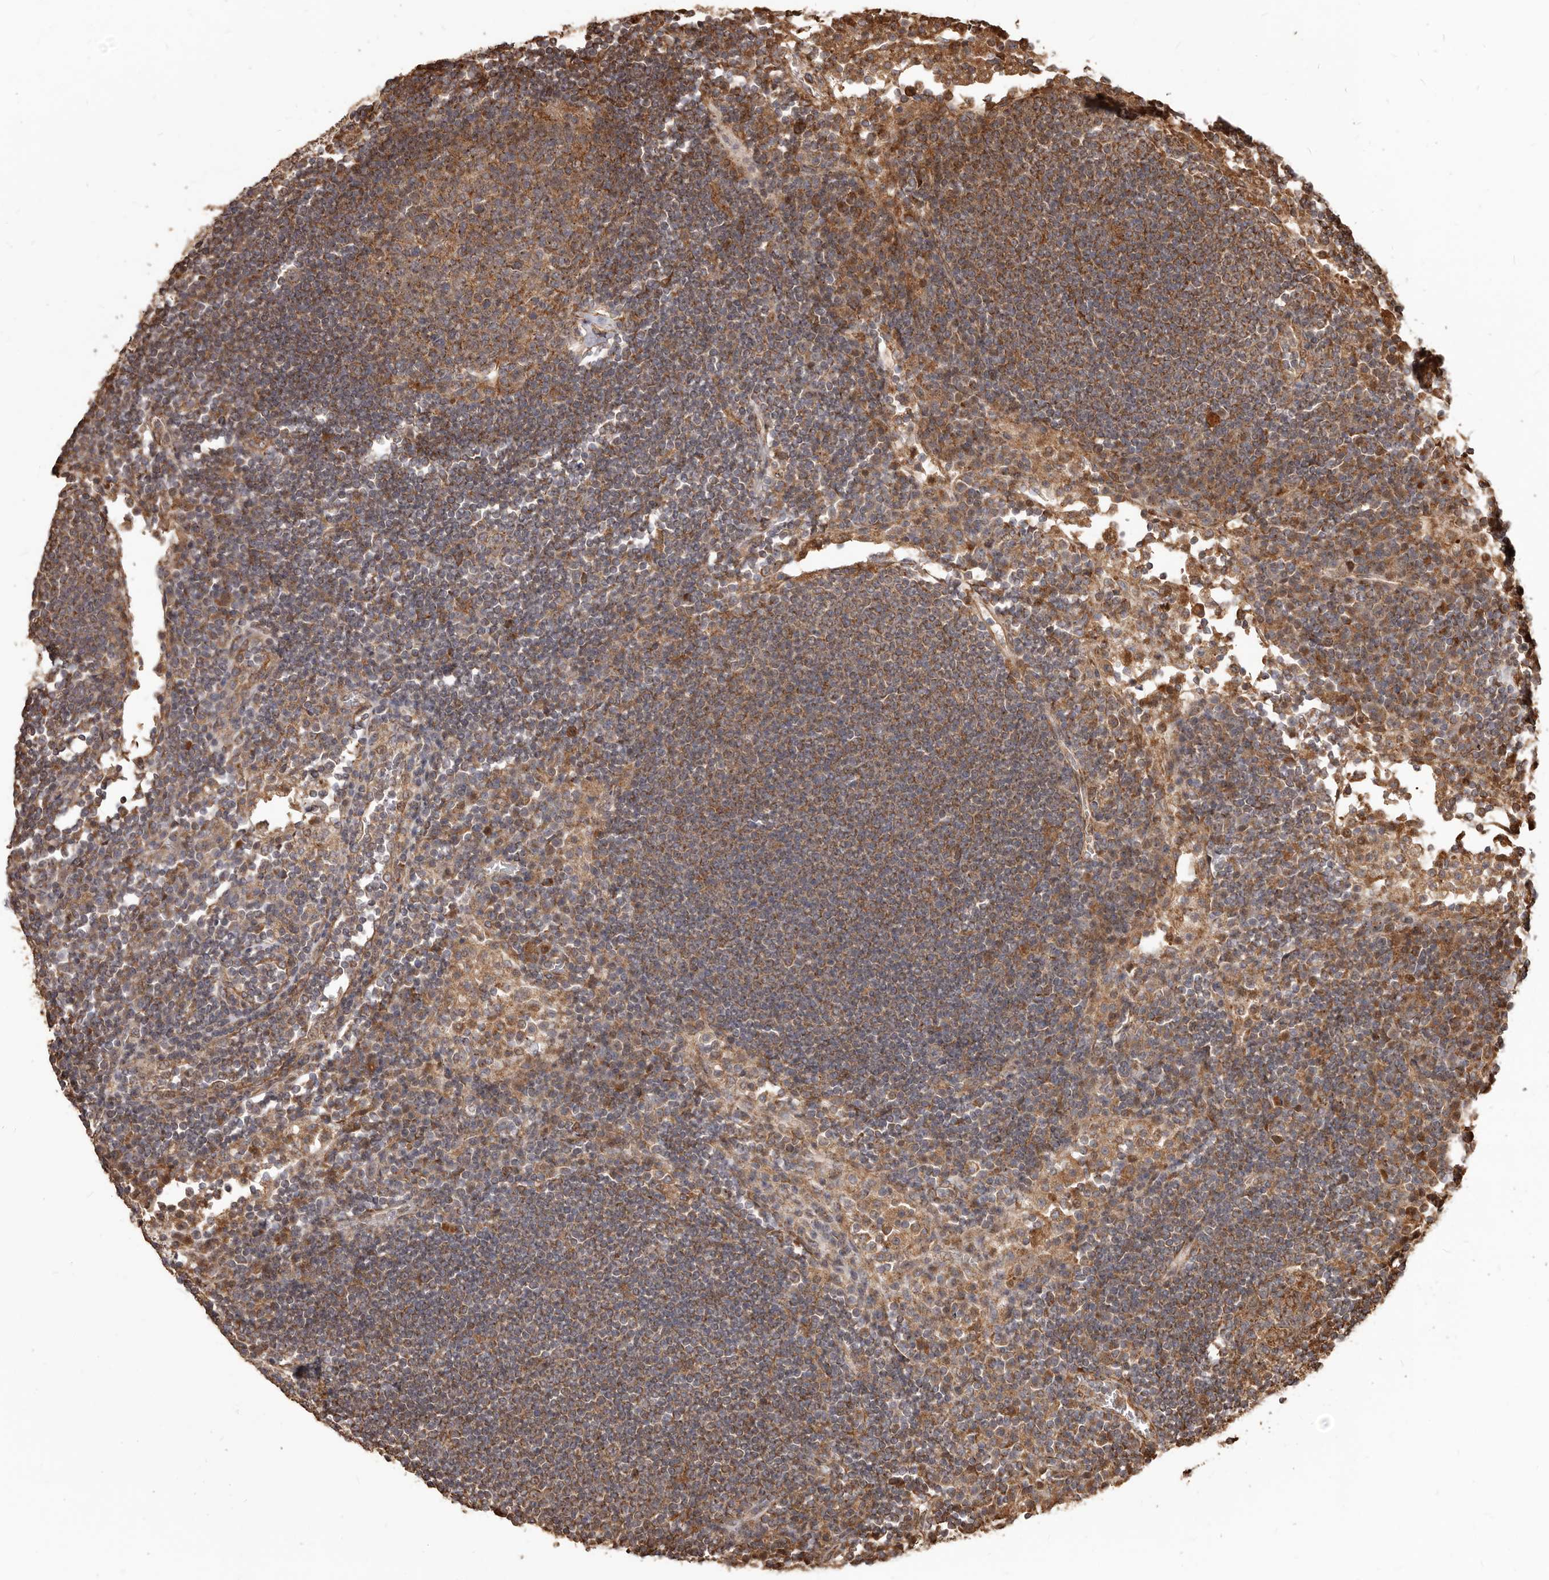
{"staining": {"intensity": "moderate", "quantity": ">75%", "location": "cytoplasmic/membranous"}, "tissue": "lymph node", "cell_type": "Germinal center cells", "image_type": "normal", "snomed": [{"axis": "morphology", "description": "Normal tissue, NOS"}, {"axis": "topography", "description": "Lymph node"}], "caption": "Immunohistochemical staining of unremarkable lymph node demonstrates >75% levels of moderate cytoplasmic/membranous protein positivity in approximately >75% of germinal center cells. Nuclei are stained in blue.", "gene": "MTO1", "patient": {"sex": "female", "age": 53}}